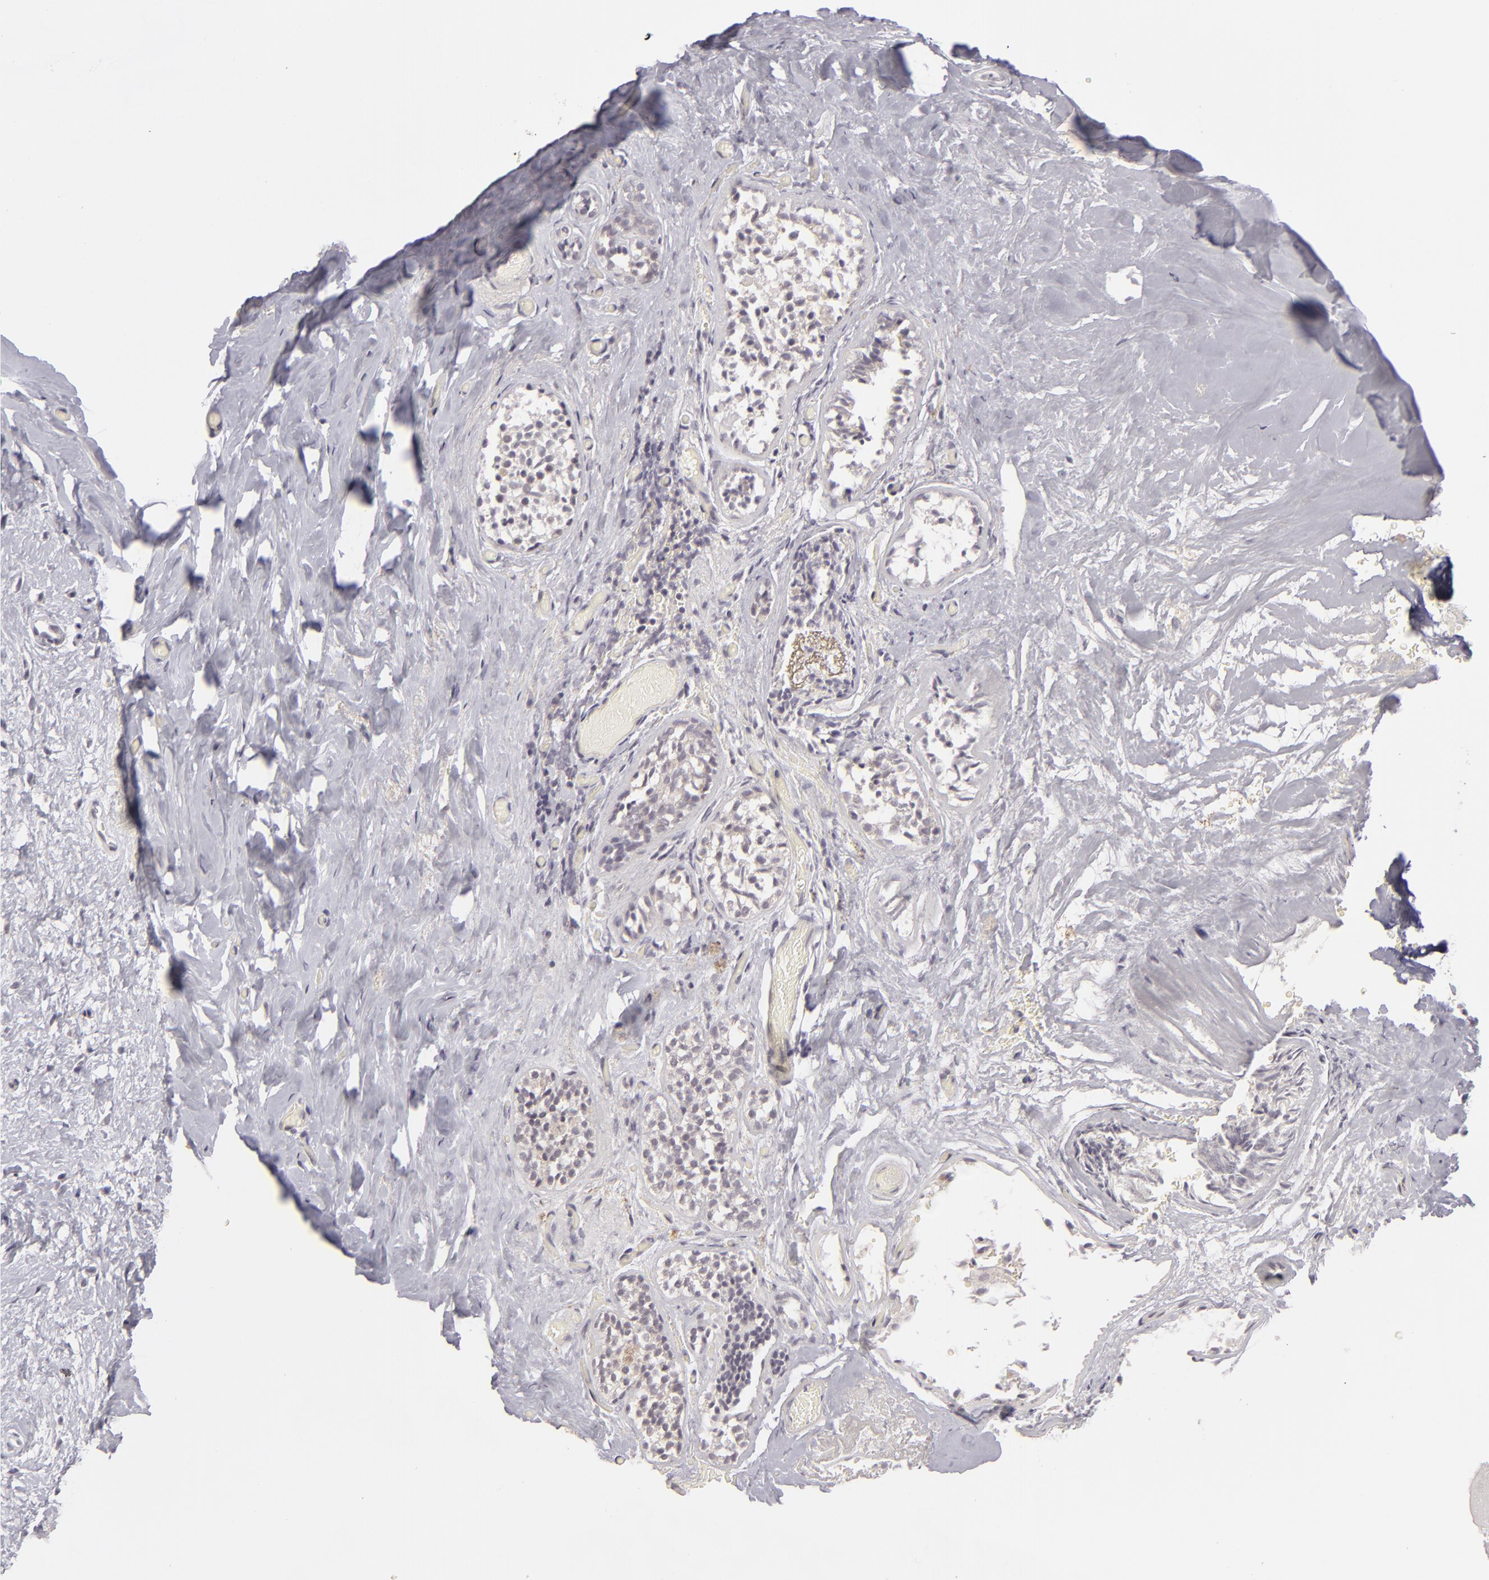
{"staining": {"intensity": "negative", "quantity": "none", "location": "none"}, "tissue": "endometrium", "cell_type": "Cells in endometrial stroma", "image_type": "normal", "snomed": [{"axis": "morphology", "description": "Normal tissue, NOS"}, {"axis": "topography", "description": "Endometrium"}], "caption": "A high-resolution image shows IHC staining of benign endometrium, which exhibits no significant expression in cells in endometrial stroma.", "gene": "DLG3", "patient": {"sex": "female", "age": 61}}